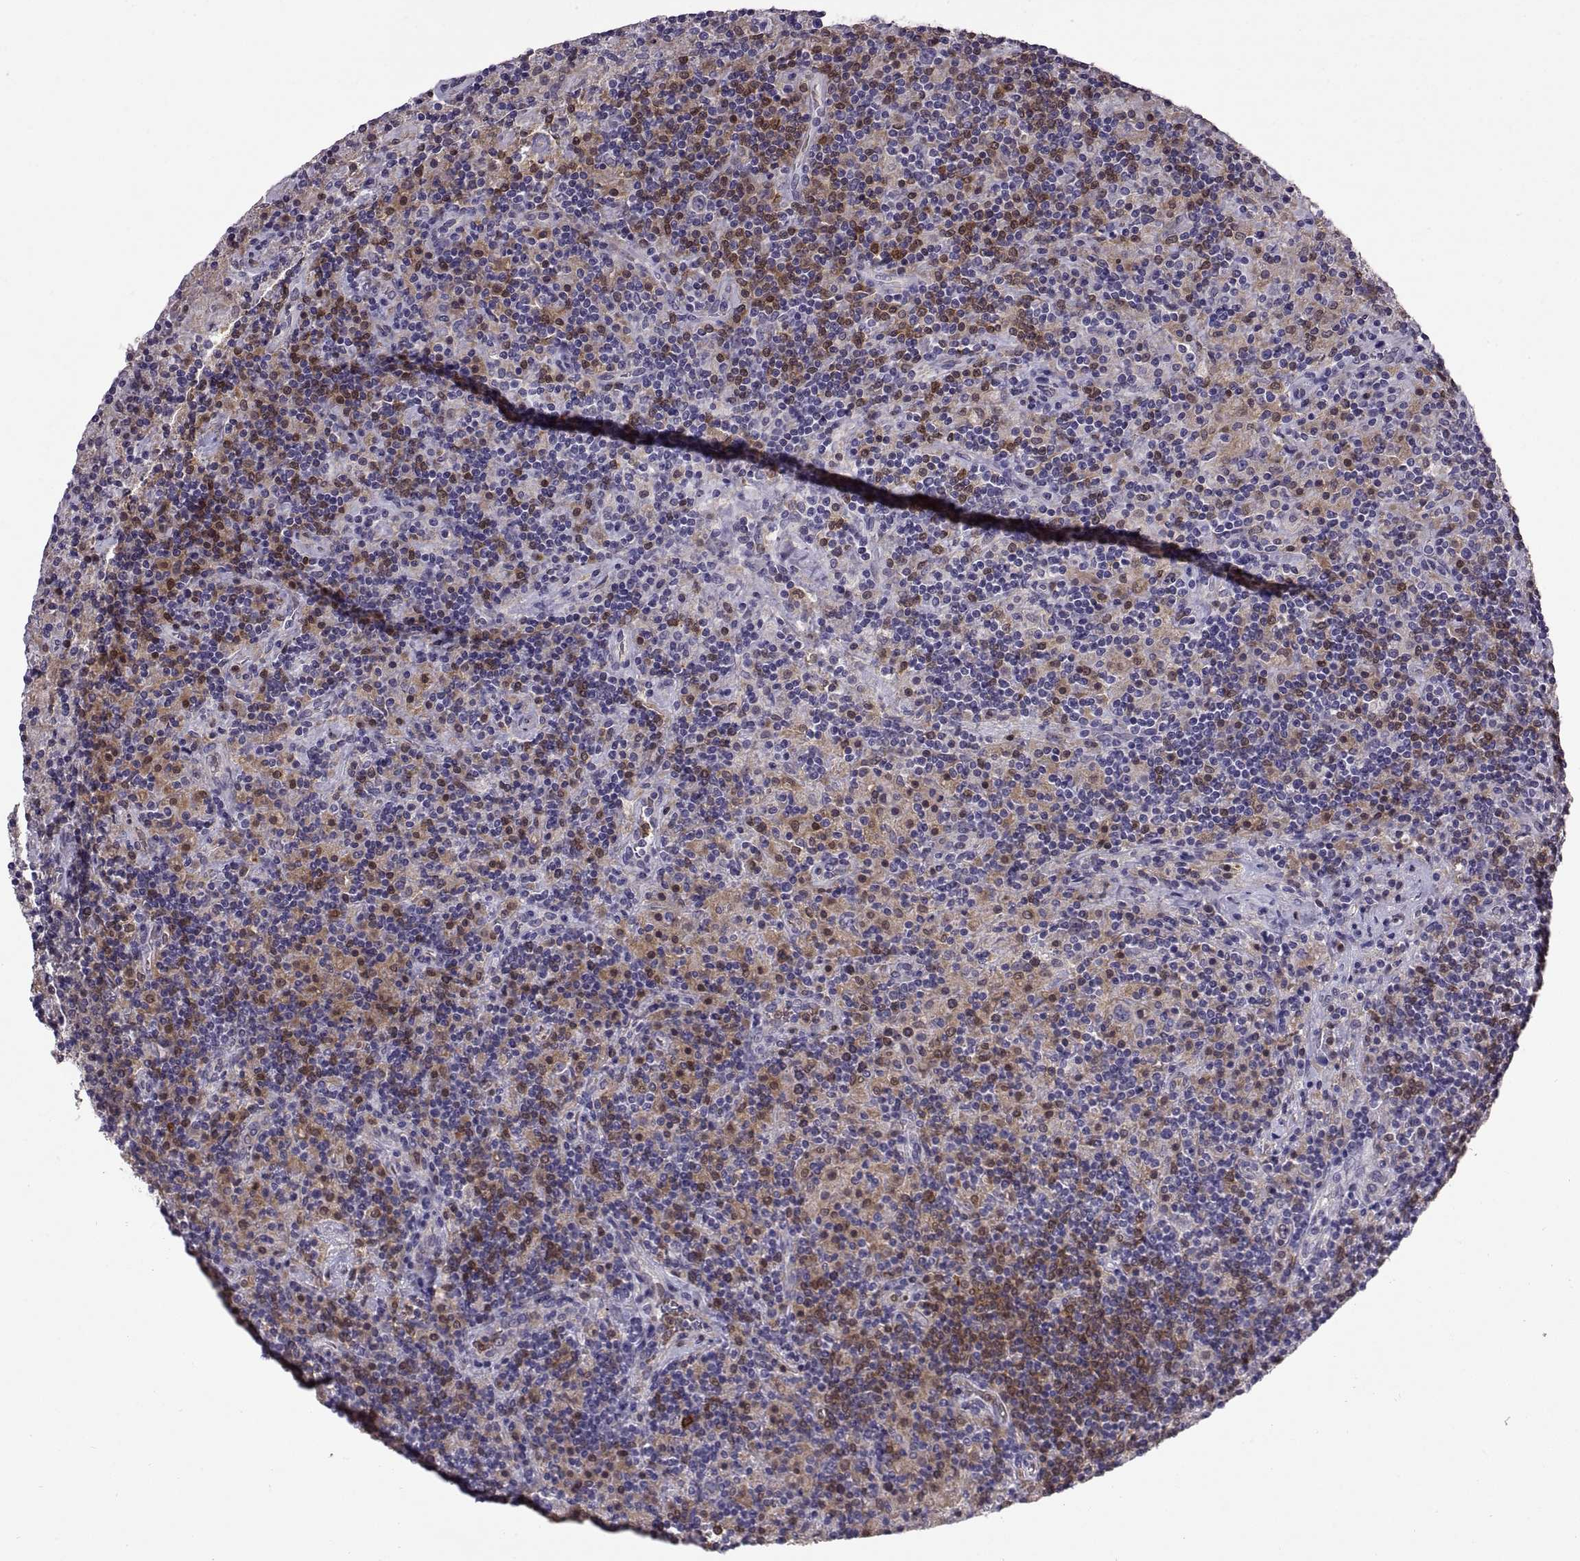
{"staining": {"intensity": "negative", "quantity": "none", "location": "none"}, "tissue": "lymphoma", "cell_type": "Tumor cells", "image_type": "cancer", "snomed": [{"axis": "morphology", "description": "Hodgkin's disease, NOS"}, {"axis": "topography", "description": "Lymph node"}], "caption": "DAB (3,3'-diaminobenzidine) immunohistochemical staining of human lymphoma shows no significant staining in tumor cells. Nuclei are stained in blue.", "gene": "DOK3", "patient": {"sex": "male", "age": 70}}